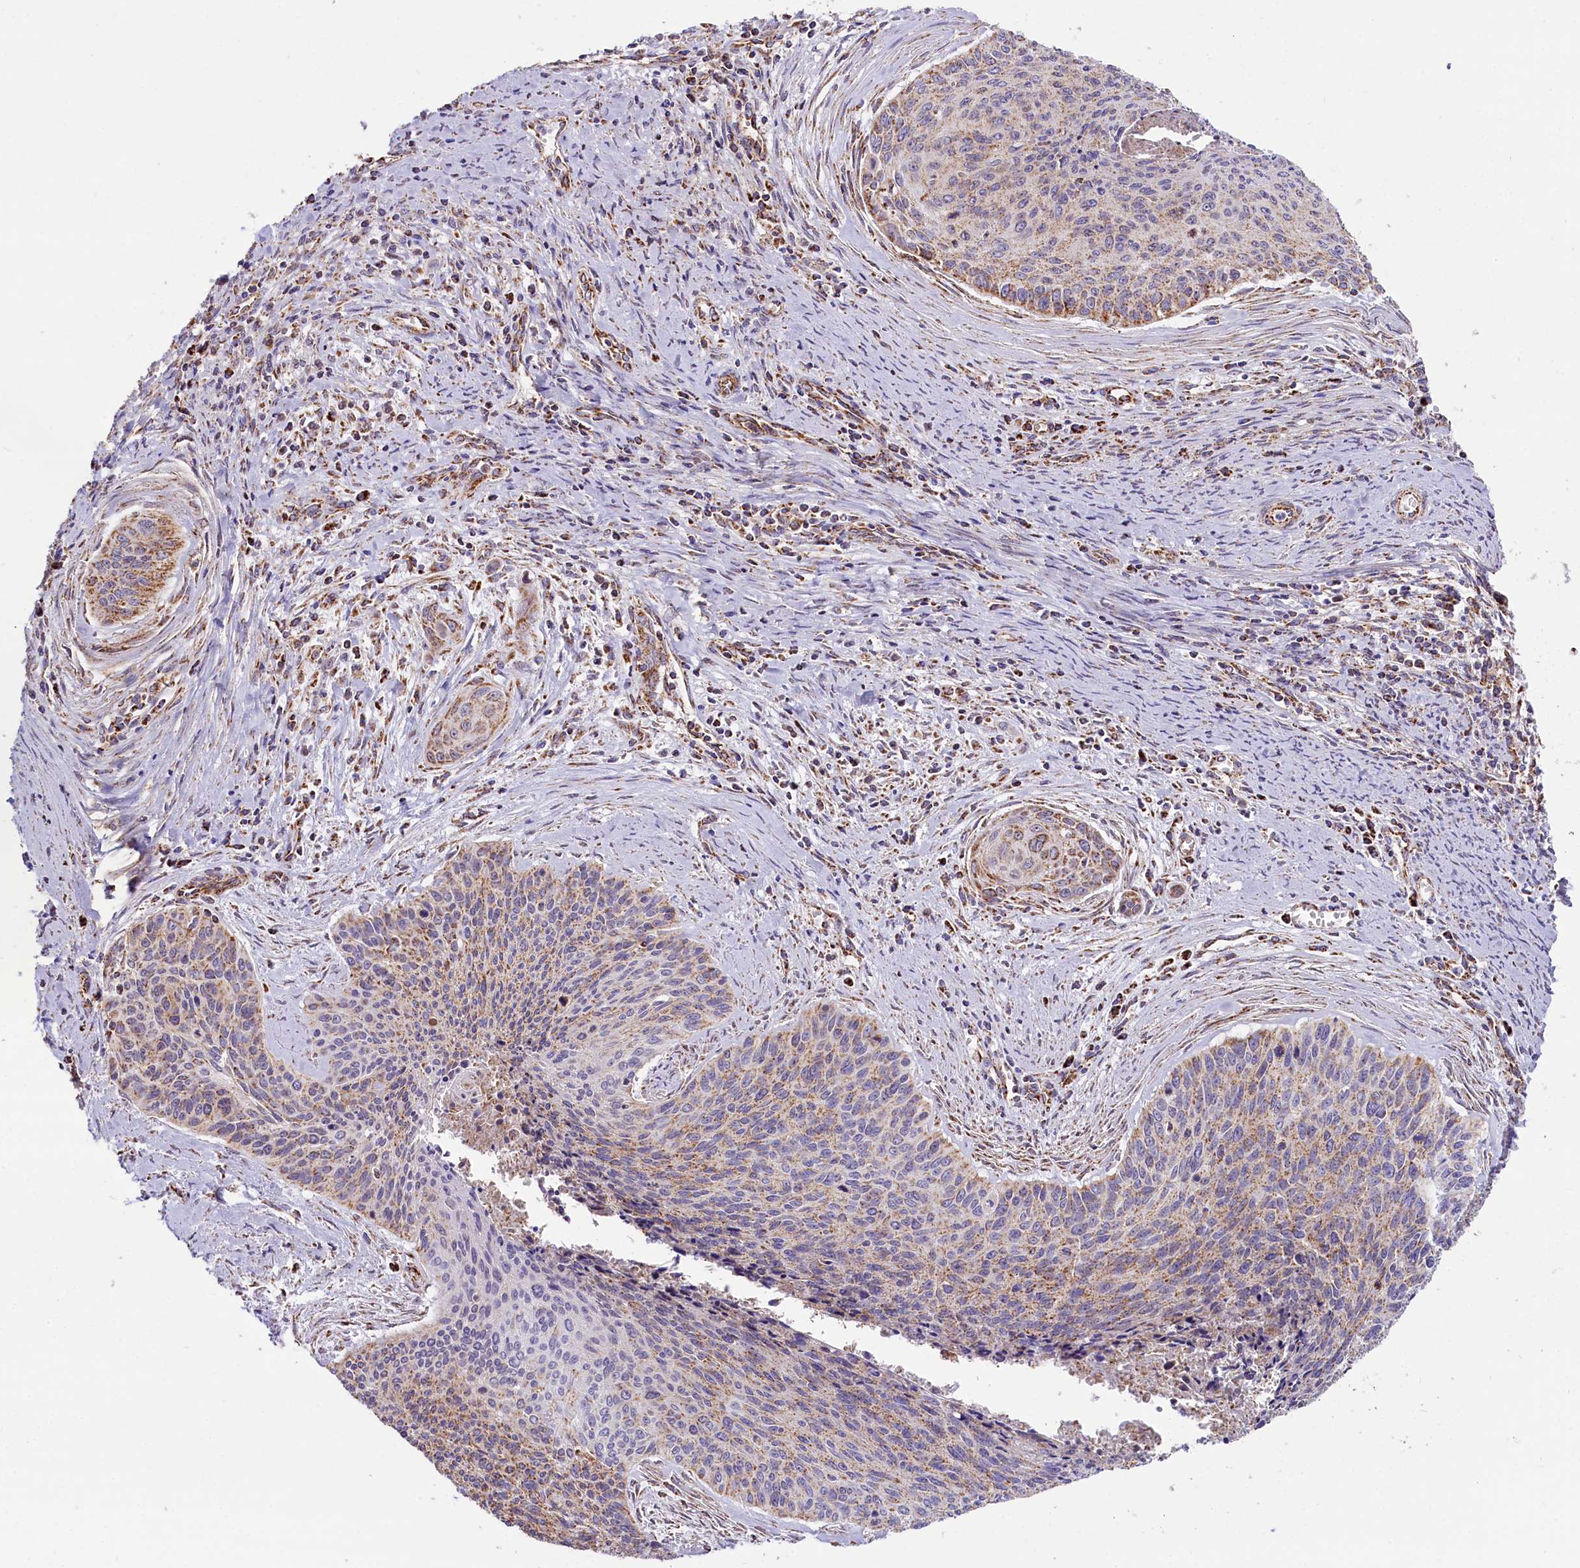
{"staining": {"intensity": "moderate", "quantity": "<25%", "location": "cytoplasmic/membranous"}, "tissue": "cervical cancer", "cell_type": "Tumor cells", "image_type": "cancer", "snomed": [{"axis": "morphology", "description": "Squamous cell carcinoma, NOS"}, {"axis": "topography", "description": "Cervix"}], "caption": "Immunohistochemistry (IHC) of human squamous cell carcinoma (cervical) displays low levels of moderate cytoplasmic/membranous positivity in about <25% of tumor cells. Nuclei are stained in blue.", "gene": "NDUFA8", "patient": {"sex": "female", "age": 55}}